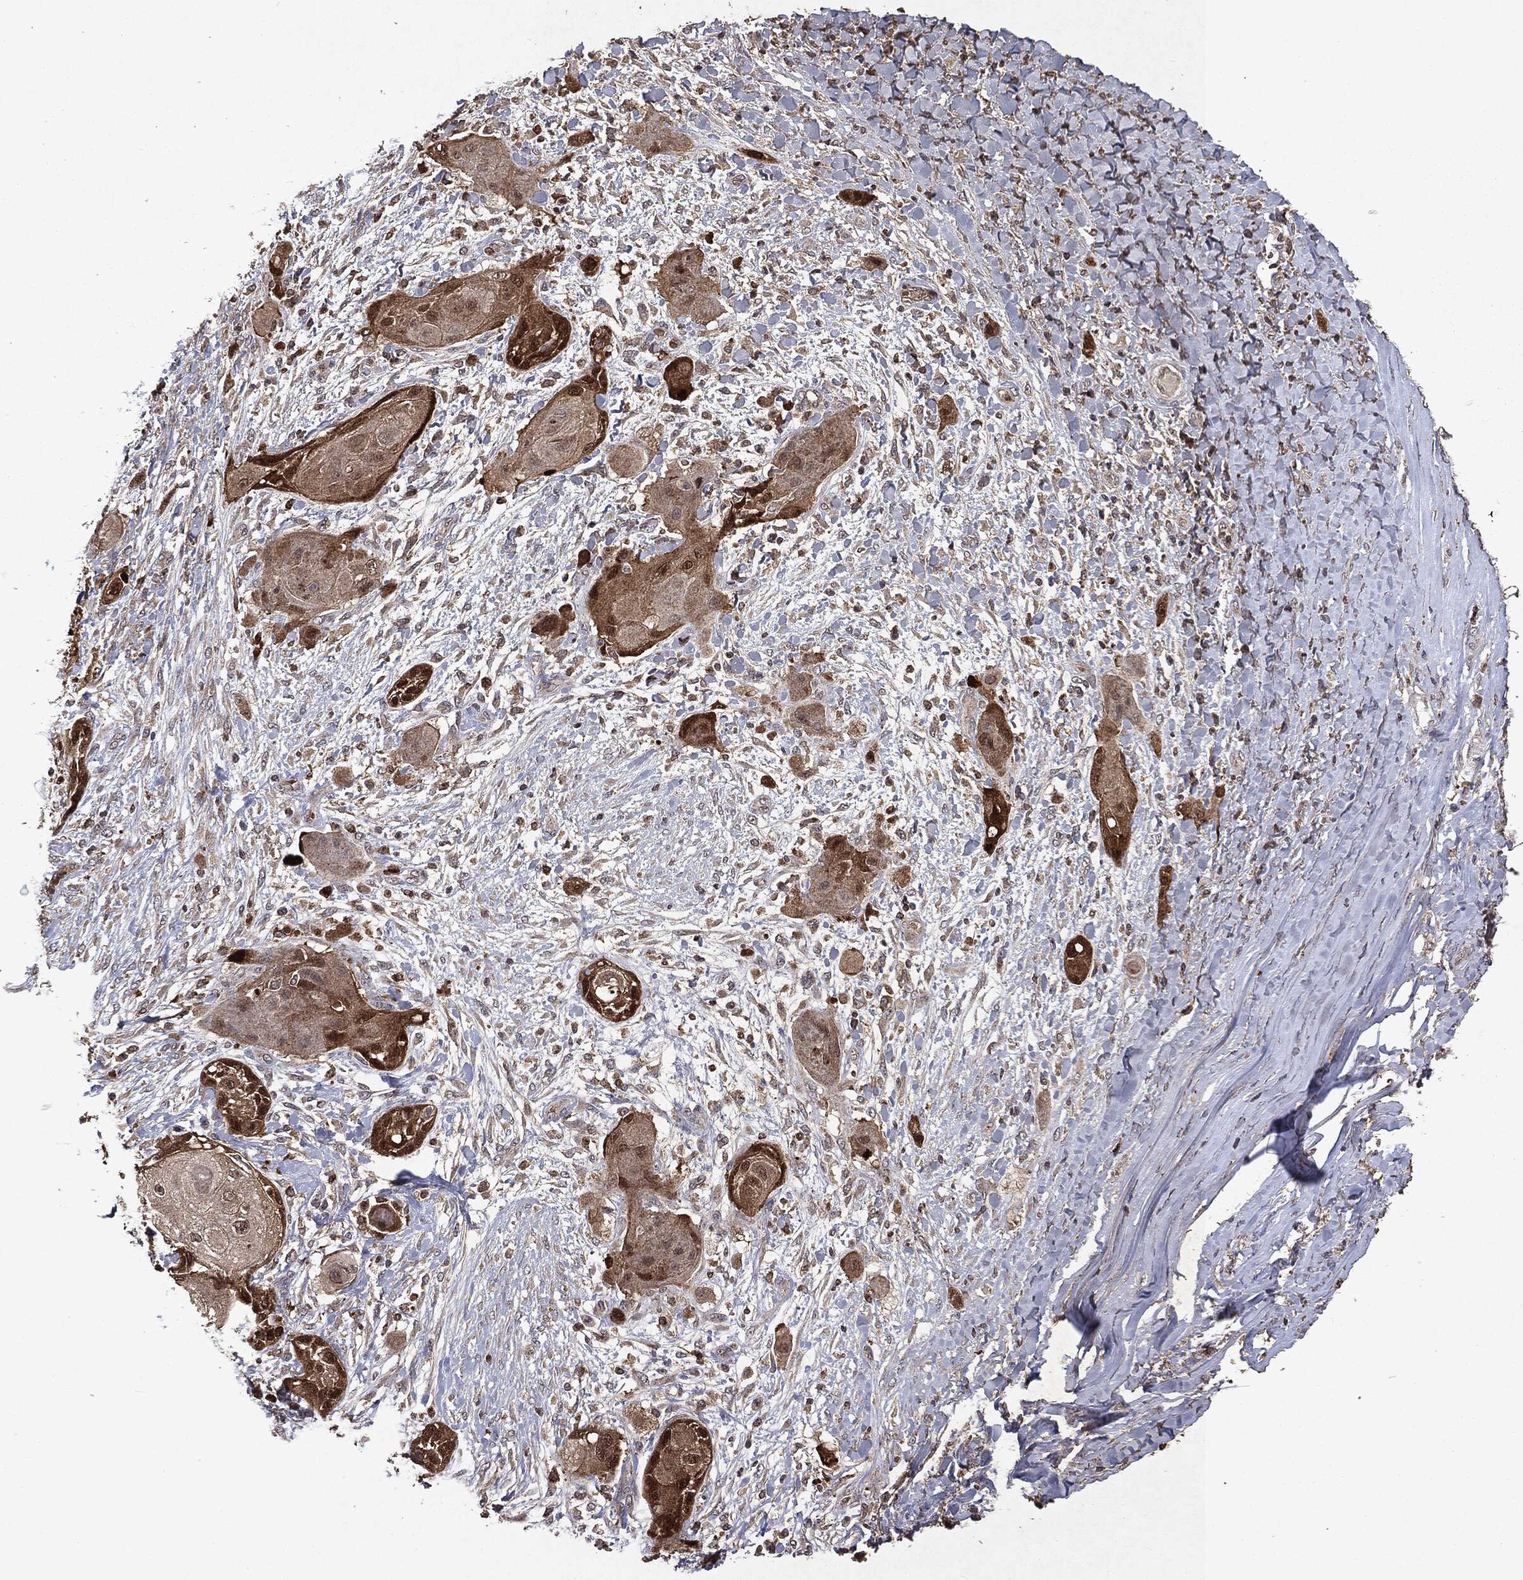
{"staining": {"intensity": "moderate", "quantity": "25%-75%", "location": "cytoplasmic/membranous"}, "tissue": "skin cancer", "cell_type": "Tumor cells", "image_type": "cancer", "snomed": [{"axis": "morphology", "description": "Squamous cell carcinoma, NOS"}, {"axis": "topography", "description": "Skin"}], "caption": "Human skin cancer stained for a protein (brown) reveals moderate cytoplasmic/membranous positive positivity in approximately 25%-75% of tumor cells.", "gene": "MTOR", "patient": {"sex": "male", "age": 62}}